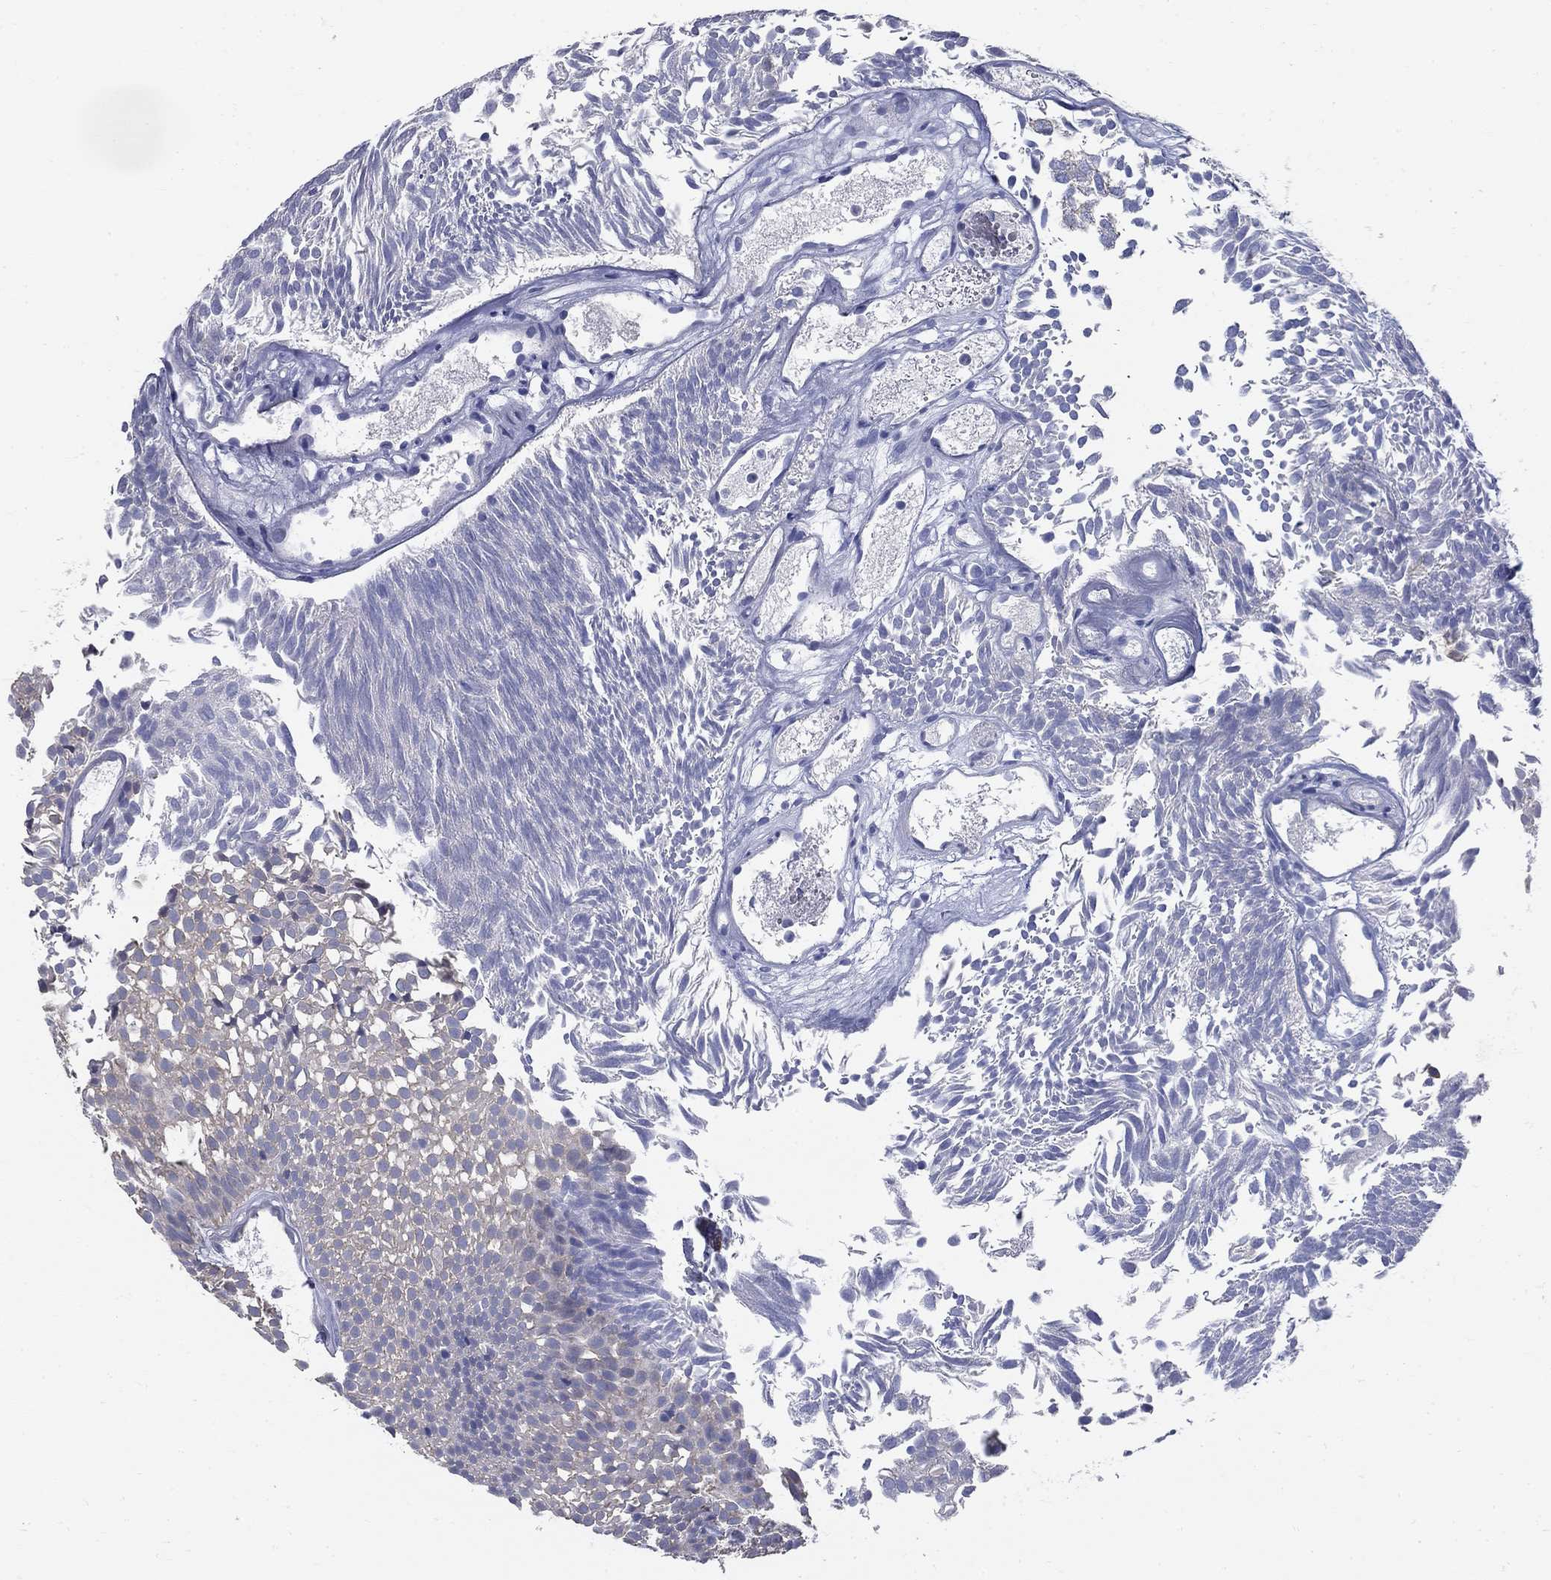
{"staining": {"intensity": "negative", "quantity": "none", "location": "none"}, "tissue": "urothelial cancer", "cell_type": "Tumor cells", "image_type": "cancer", "snomed": [{"axis": "morphology", "description": "Urothelial carcinoma, Low grade"}, {"axis": "topography", "description": "Urinary bladder"}], "caption": "This photomicrograph is of low-grade urothelial carcinoma stained with immunohistochemistry to label a protein in brown with the nuclei are counter-stained blue. There is no positivity in tumor cells.", "gene": "GUCA1A", "patient": {"sex": "male", "age": 52}}